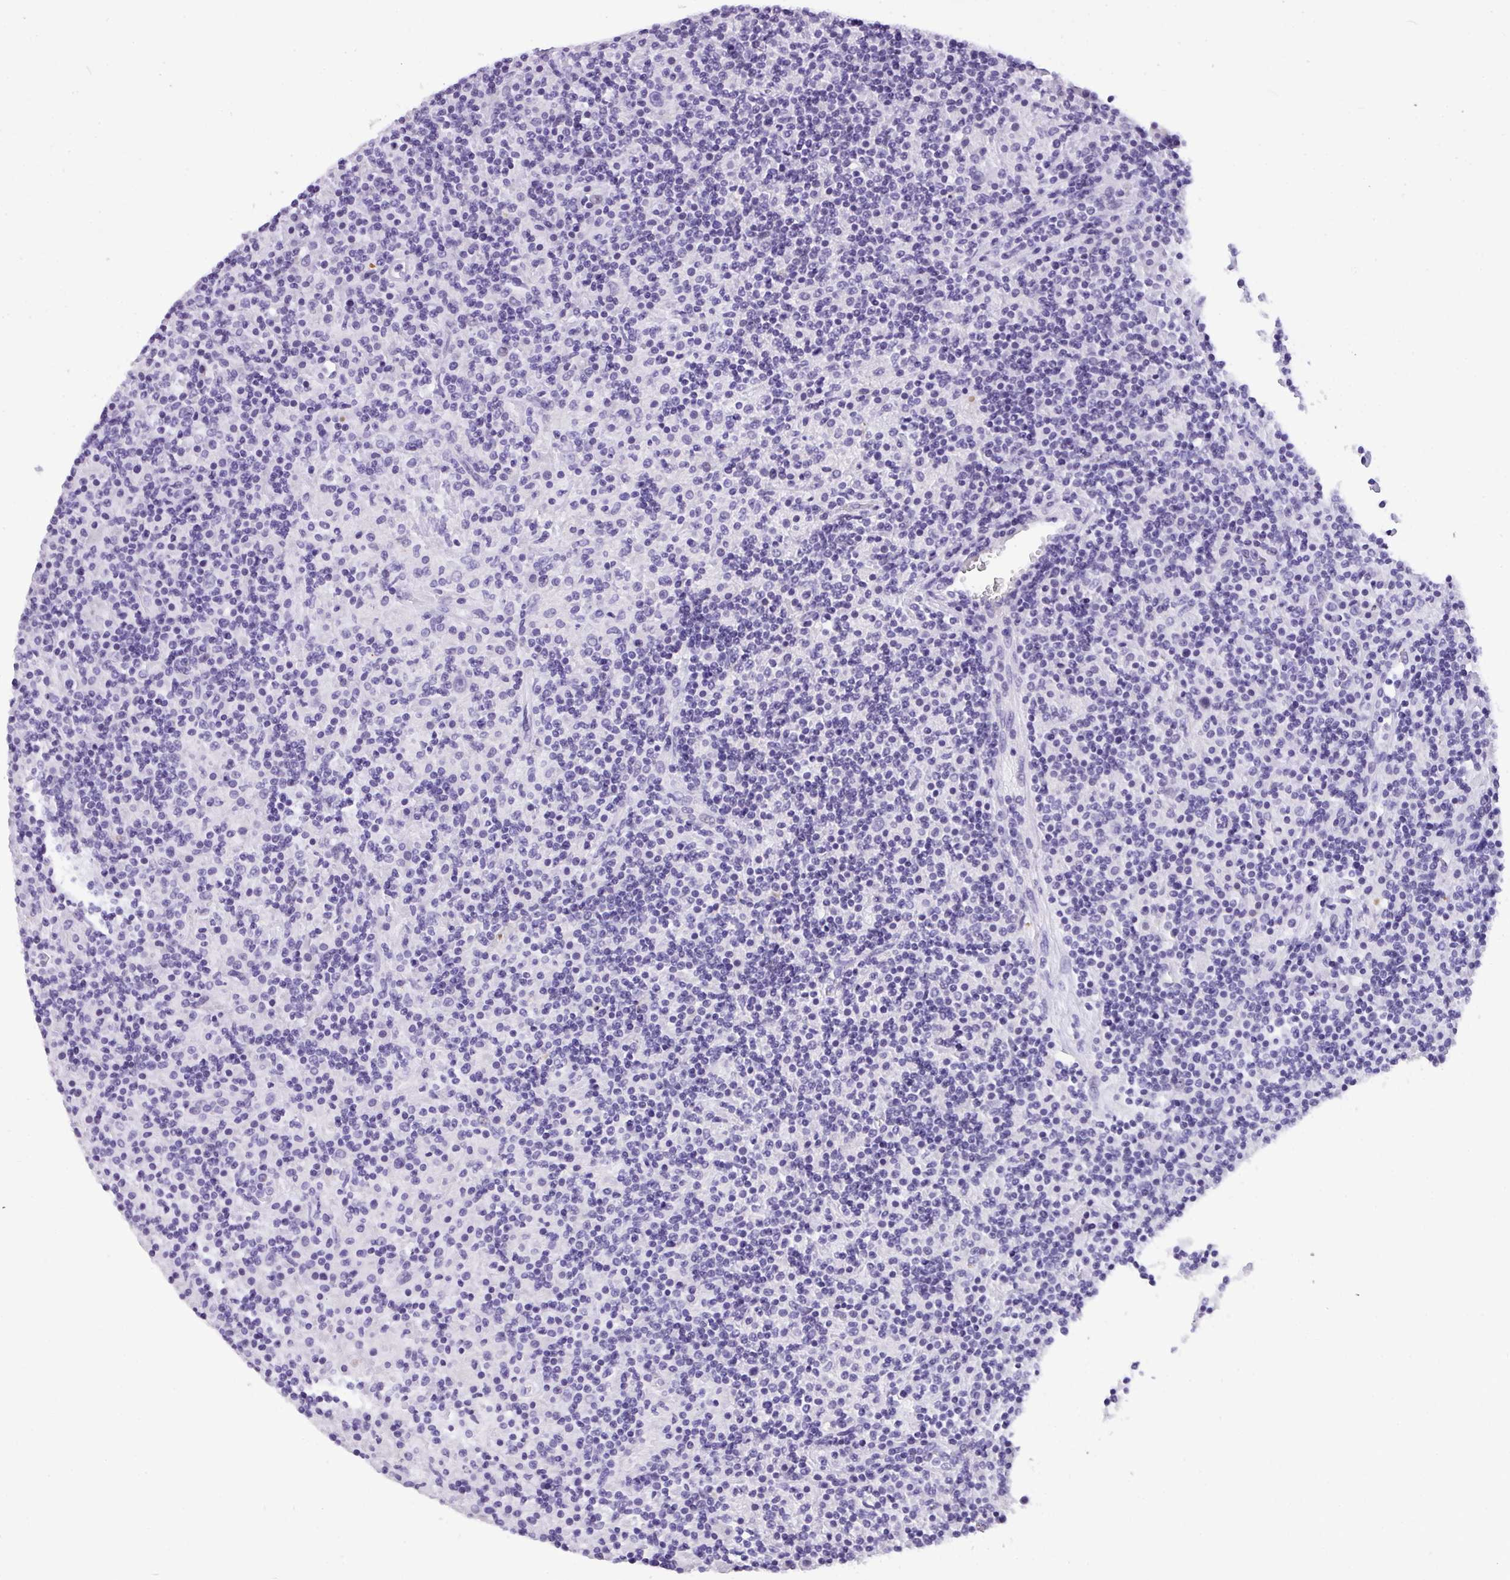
{"staining": {"intensity": "negative", "quantity": "none", "location": "none"}, "tissue": "lymphoma", "cell_type": "Tumor cells", "image_type": "cancer", "snomed": [{"axis": "morphology", "description": "Hodgkin's disease, NOS"}, {"axis": "topography", "description": "Lymph node"}], "caption": "High power microscopy photomicrograph of an IHC histopathology image of lymphoma, revealing no significant positivity in tumor cells.", "gene": "MUC21", "patient": {"sex": "male", "age": 70}}